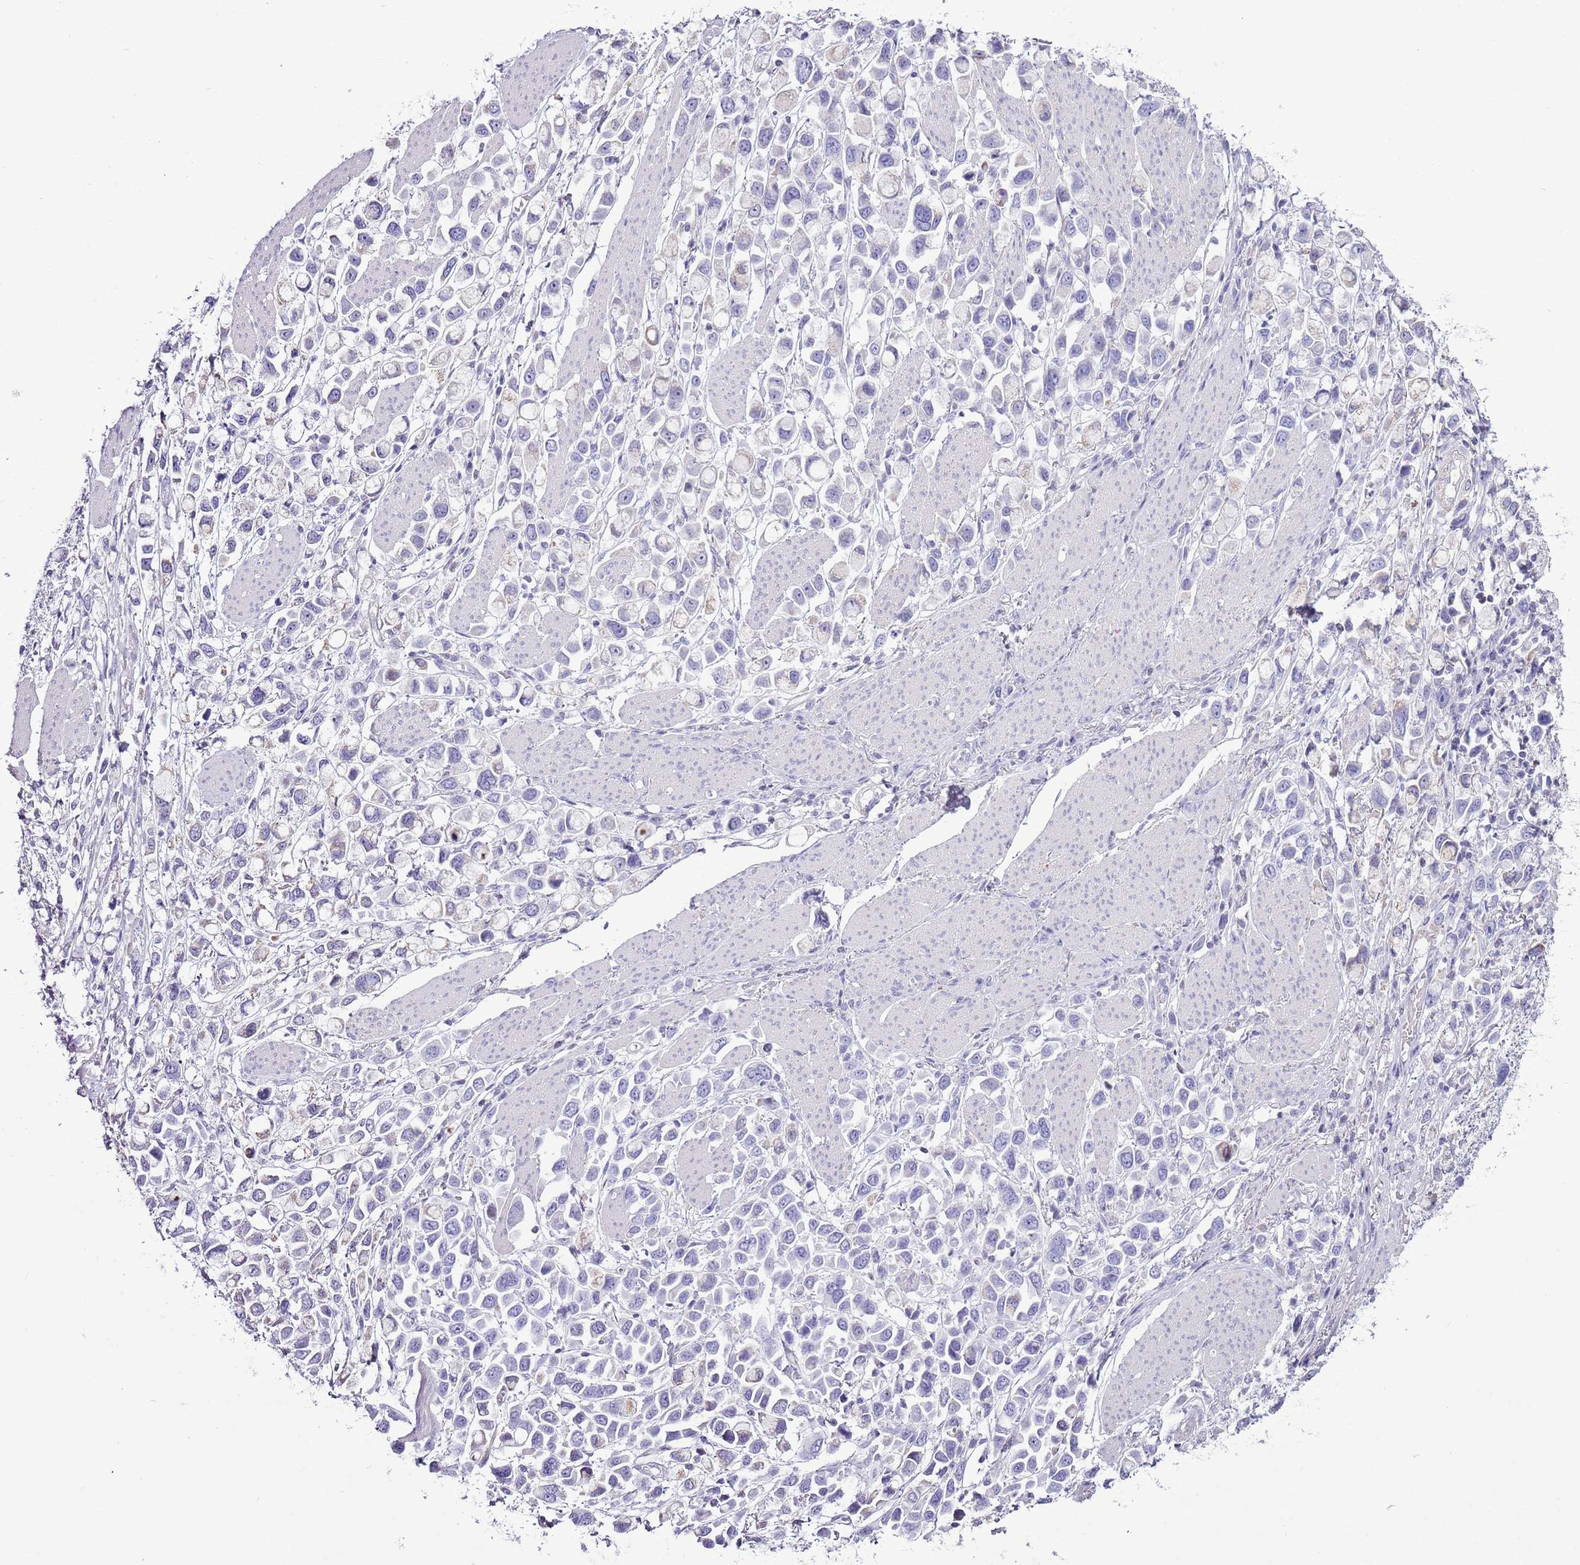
{"staining": {"intensity": "negative", "quantity": "none", "location": "none"}, "tissue": "stomach cancer", "cell_type": "Tumor cells", "image_type": "cancer", "snomed": [{"axis": "morphology", "description": "Adenocarcinoma, NOS"}, {"axis": "topography", "description": "Stomach"}], "caption": "A high-resolution micrograph shows IHC staining of stomach cancer (adenocarcinoma), which displays no significant staining in tumor cells.", "gene": "SLC23A1", "patient": {"sex": "female", "age": 81}}